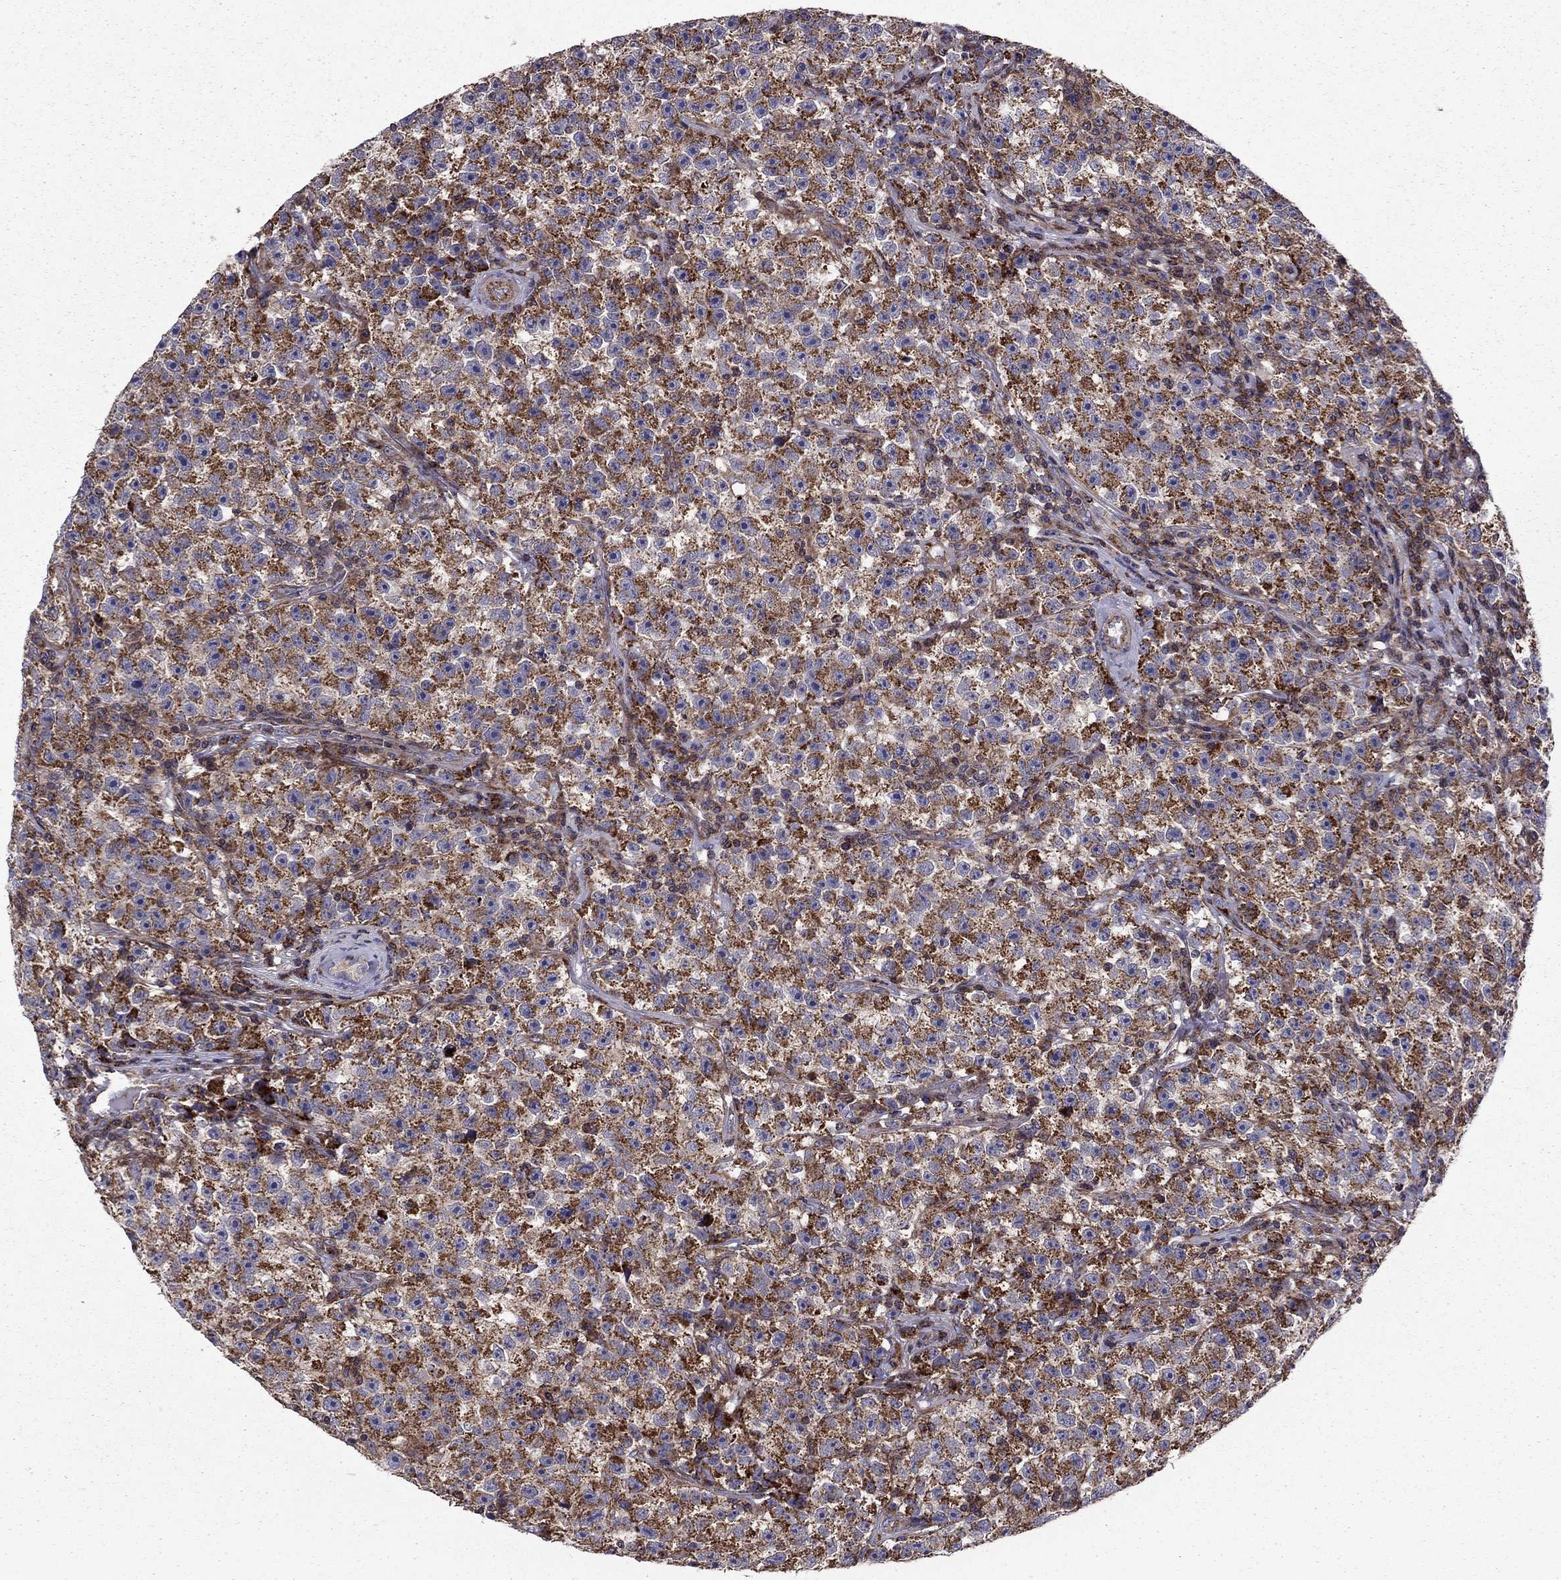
{"staining": {"intensity": "strong", "quantity": "25%-75%", "location": "cytoplasmic/membranous"}, "tissue": "testis cancer", "cell_type": "Tumor cells", "image_type": "cancer", "snomed": [{"axis": "morphology", "description": "Seminoma, NOS"}, {"axis": "topography", "description": "Testis"}], "caption": "Immunohistochemical staining of testis cancer (seminoma) displays high levels of strong cytoplasmic/membranous expression in about 25%-75% of tumor cells. Using DAB (3,3'-diaminobenzidine) (brown) and hematoxylin (blue) stains, captured at high magnification using brightfield microscopy.", "gene": "ALG6", "patient": {"sex": "male", "age": 22}}